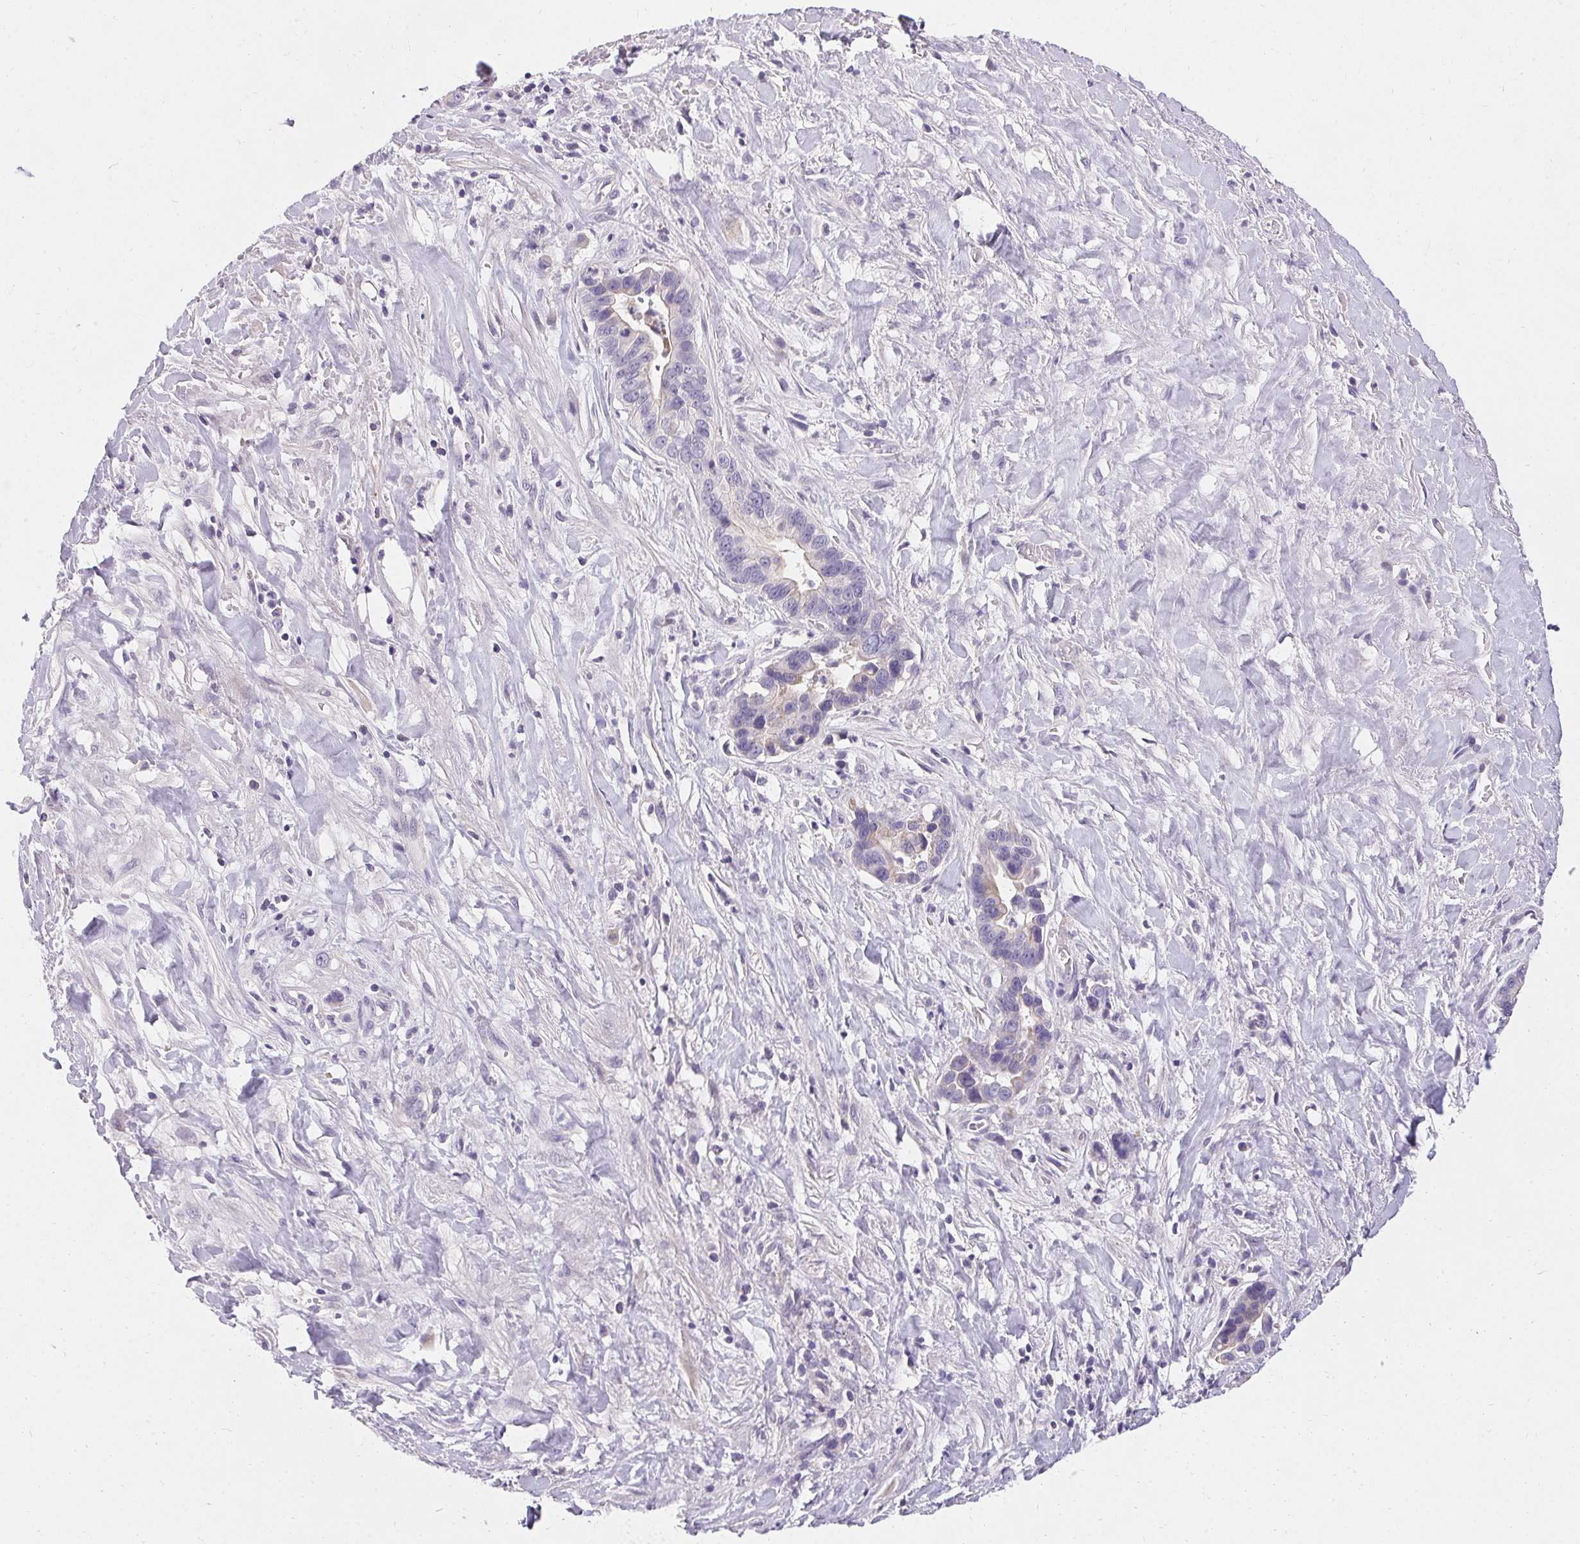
{"staining": {"intensity": "negative", "quantity": "none", "location": "none"}, "tissue": "liver cancer", "cell_type": "Tumor cells", "image_type": "cancer", "snomed": [{"axis": "morphology", "description": "Cholangiocarcinoma"}, {"axis": "topography", "description": "Liver"}], "caption": "There is no significant expression in tumor cells of cholangiocarcinoma (liver).", "gene": "TRIP13", "patient": {"sex": "female", "age": 79}}